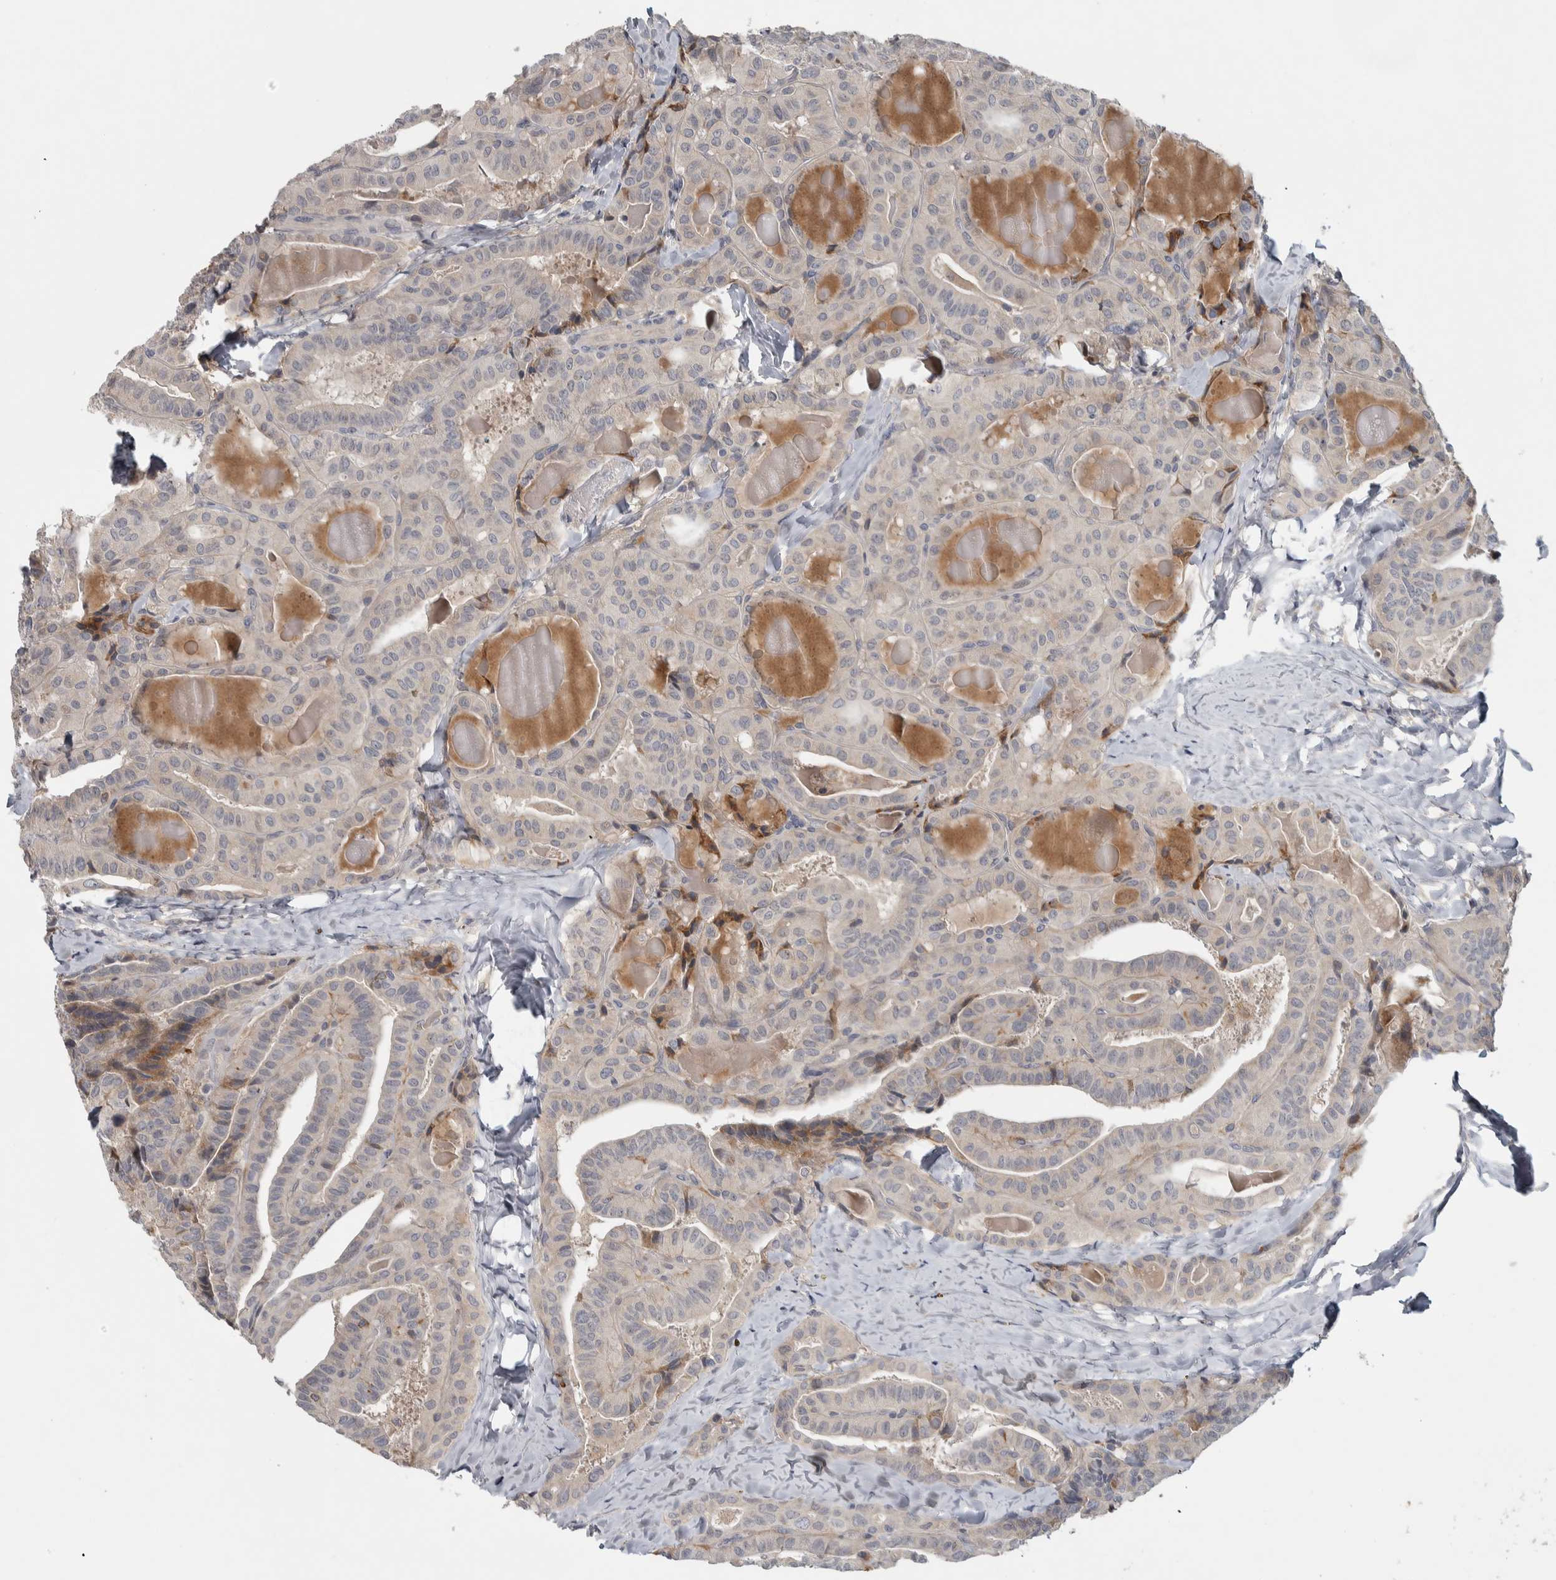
{"staining": {"intensity": "weak", "quantity": "<25%", "location": "cytoplasmic/membranous"}, "tissue": "thyroid cancer", "cell_type": "Tumor cells", "image_type": "cancer", "snomed": [{"axis": "morphology", "description": "Papillary adenocarcinoma, NOS"}, {"axis": "topography", "description": "Thyroid gland"}], "caption": "Tumor cells show no significant protein staining in thyroid cancer (papillary adenocarcinoma).", "gene": "ADPRM", "patient": {"sex": "male", "age": 77}}